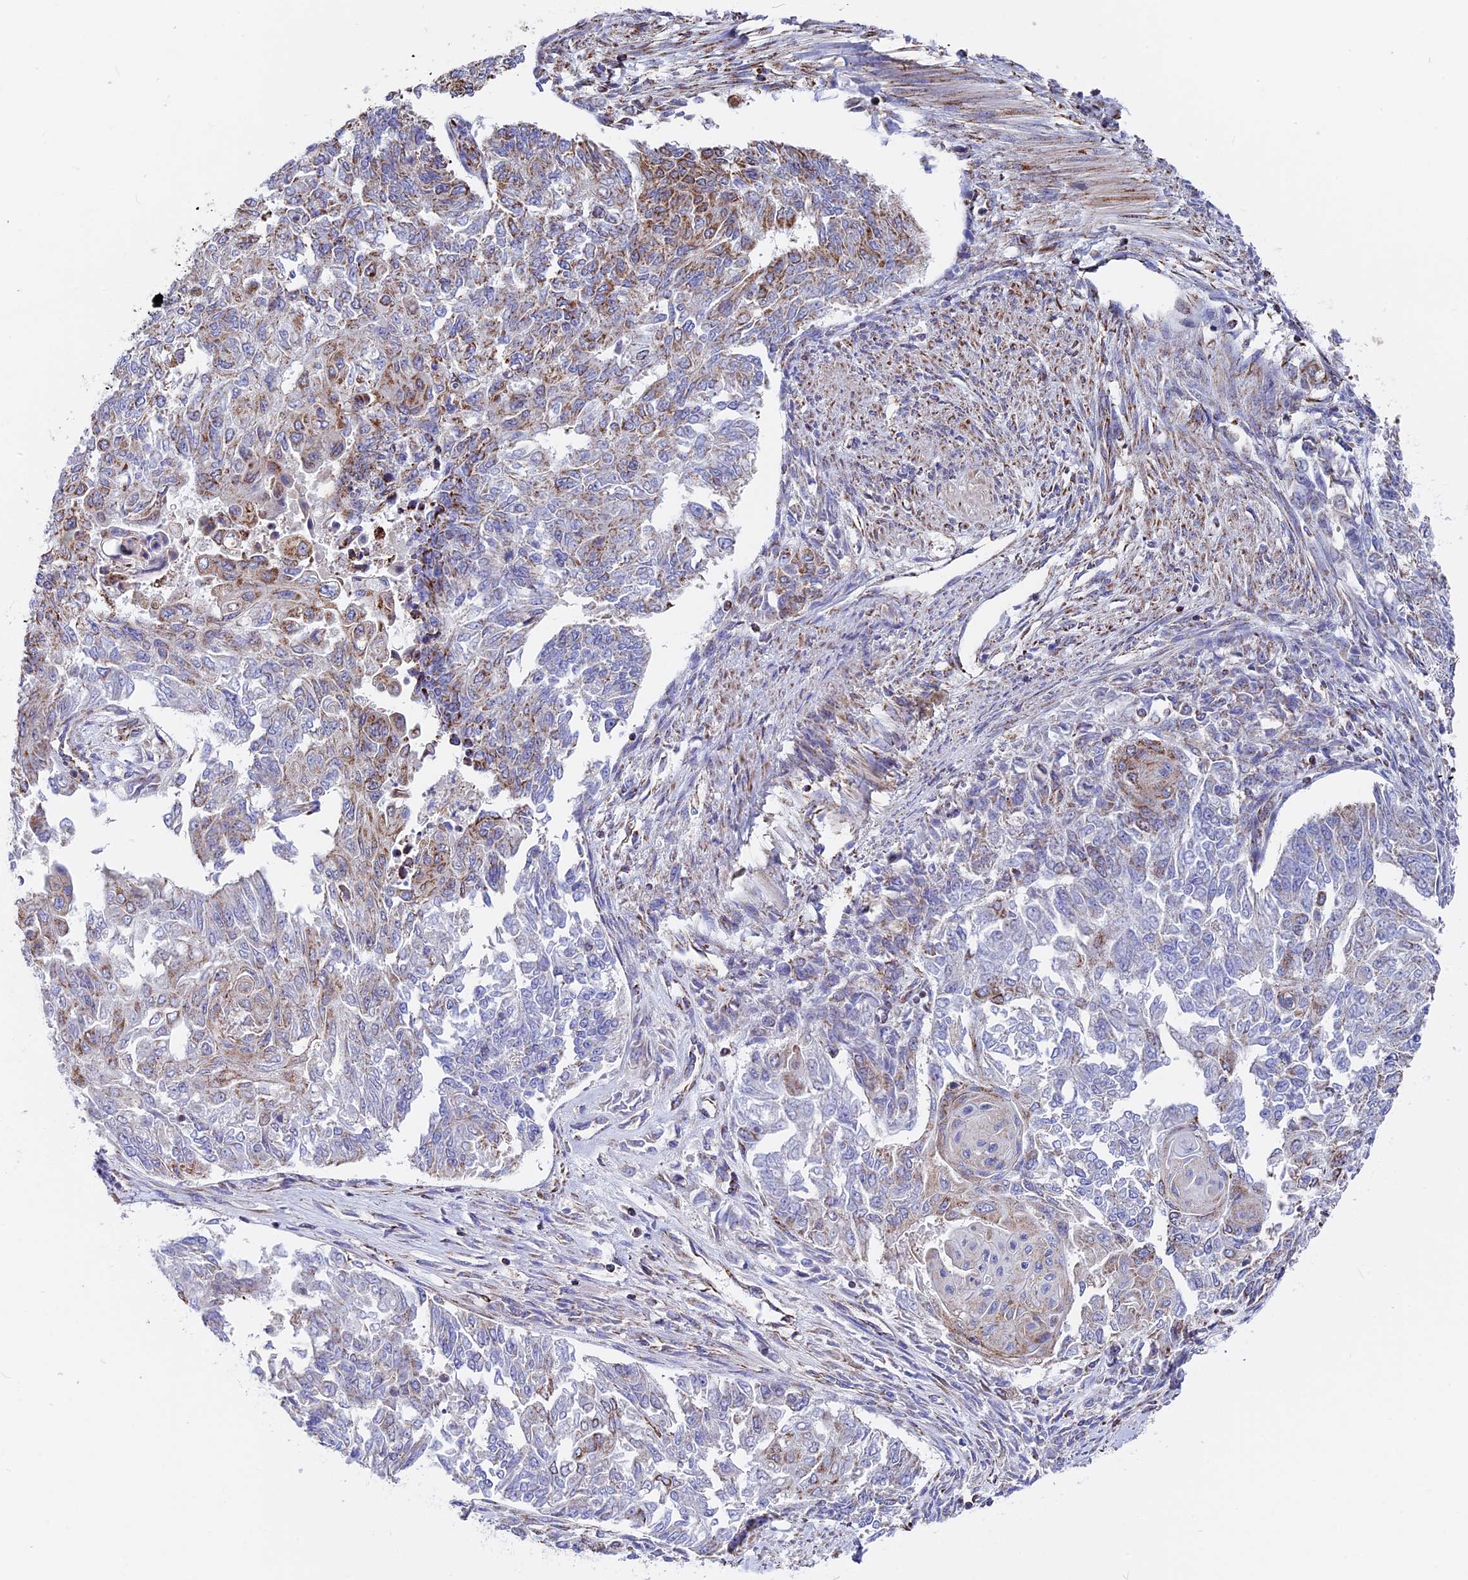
{"staining": {"intensity": "moderate", "quantity": "<25%", "location": "cytoplasmic/membranous"}, "tissue": "endometrial cancer", "cell_type": "Tumor cells", "image_type": "cancer", "snomed": [{"axis": "morphology", "description": "Adenocarcinoma, NOS"}, {"axis": "topography", "description": "Endometrium"}], "caption": "Endometrial cancer (adenocarcinoma) stained with a protein marker exhibits moderate staining in tumor cells.", "gene": "FAM174C", "patient": {"sex": "female", "age": 32}}